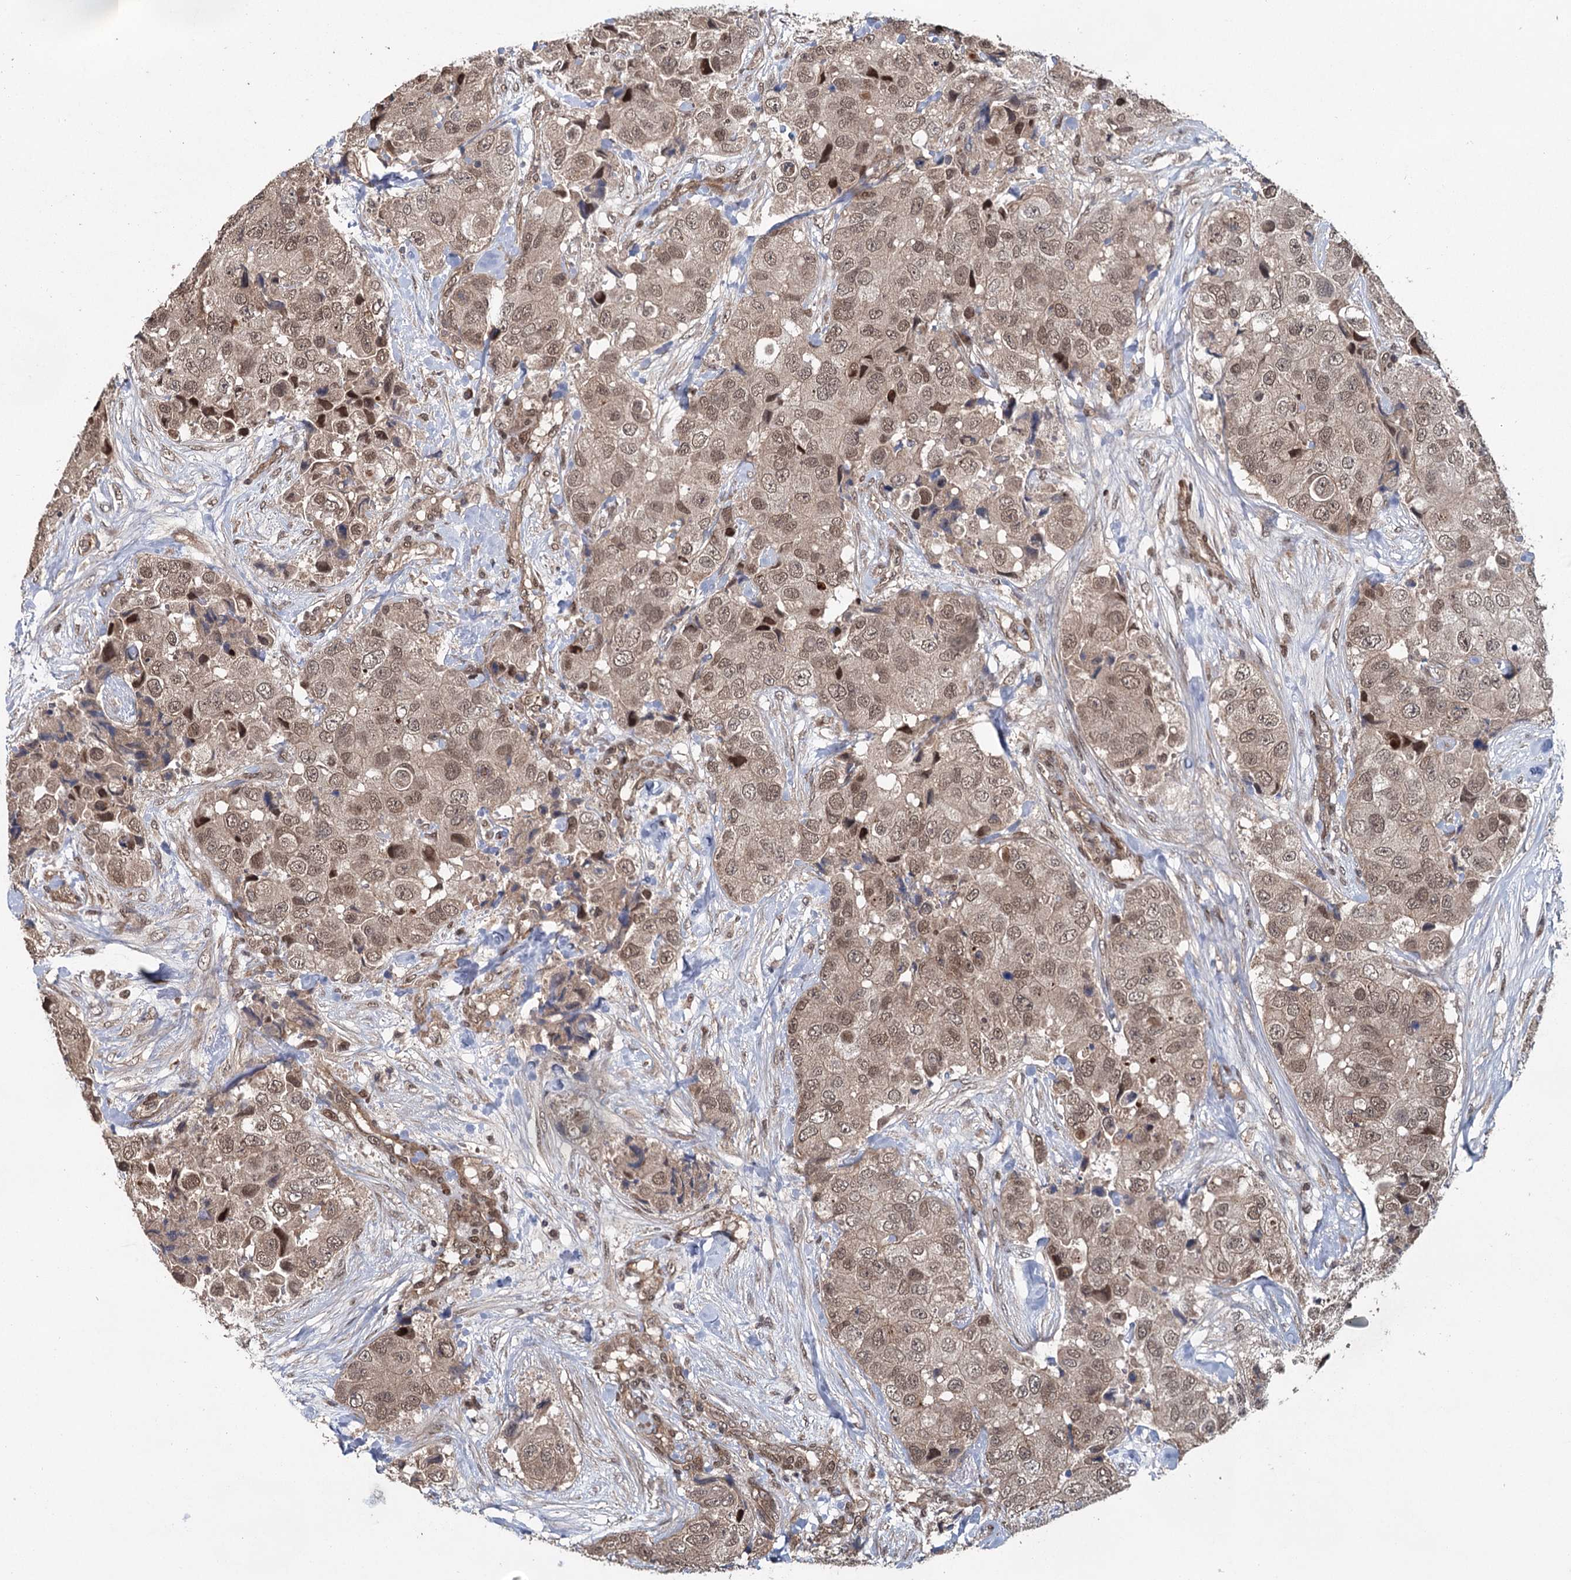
{"staining": {"intensity": "moderate", "quantity": ">75%", "location": "cytoplasmic/membranous,nuclear"}, "tissue": "breast cancer", "cell_type": "Tumor cells", "image_type": "cancer", "snomed": [{"axis": "morphology", "description": "Duct carcinoma"}, {"axis": "topography", "description": "Breast"}], "caption": "Breast cancer stained with DAB (3,3'-diaminobenzidine) immunohistochemistry exhibits medium levels of moderate cytoplasmic/membranous and nuclear staining in approximately >75% of tumor cells.", "gene": "MYG1", "patient": {"sex": "female", "age": 62}}